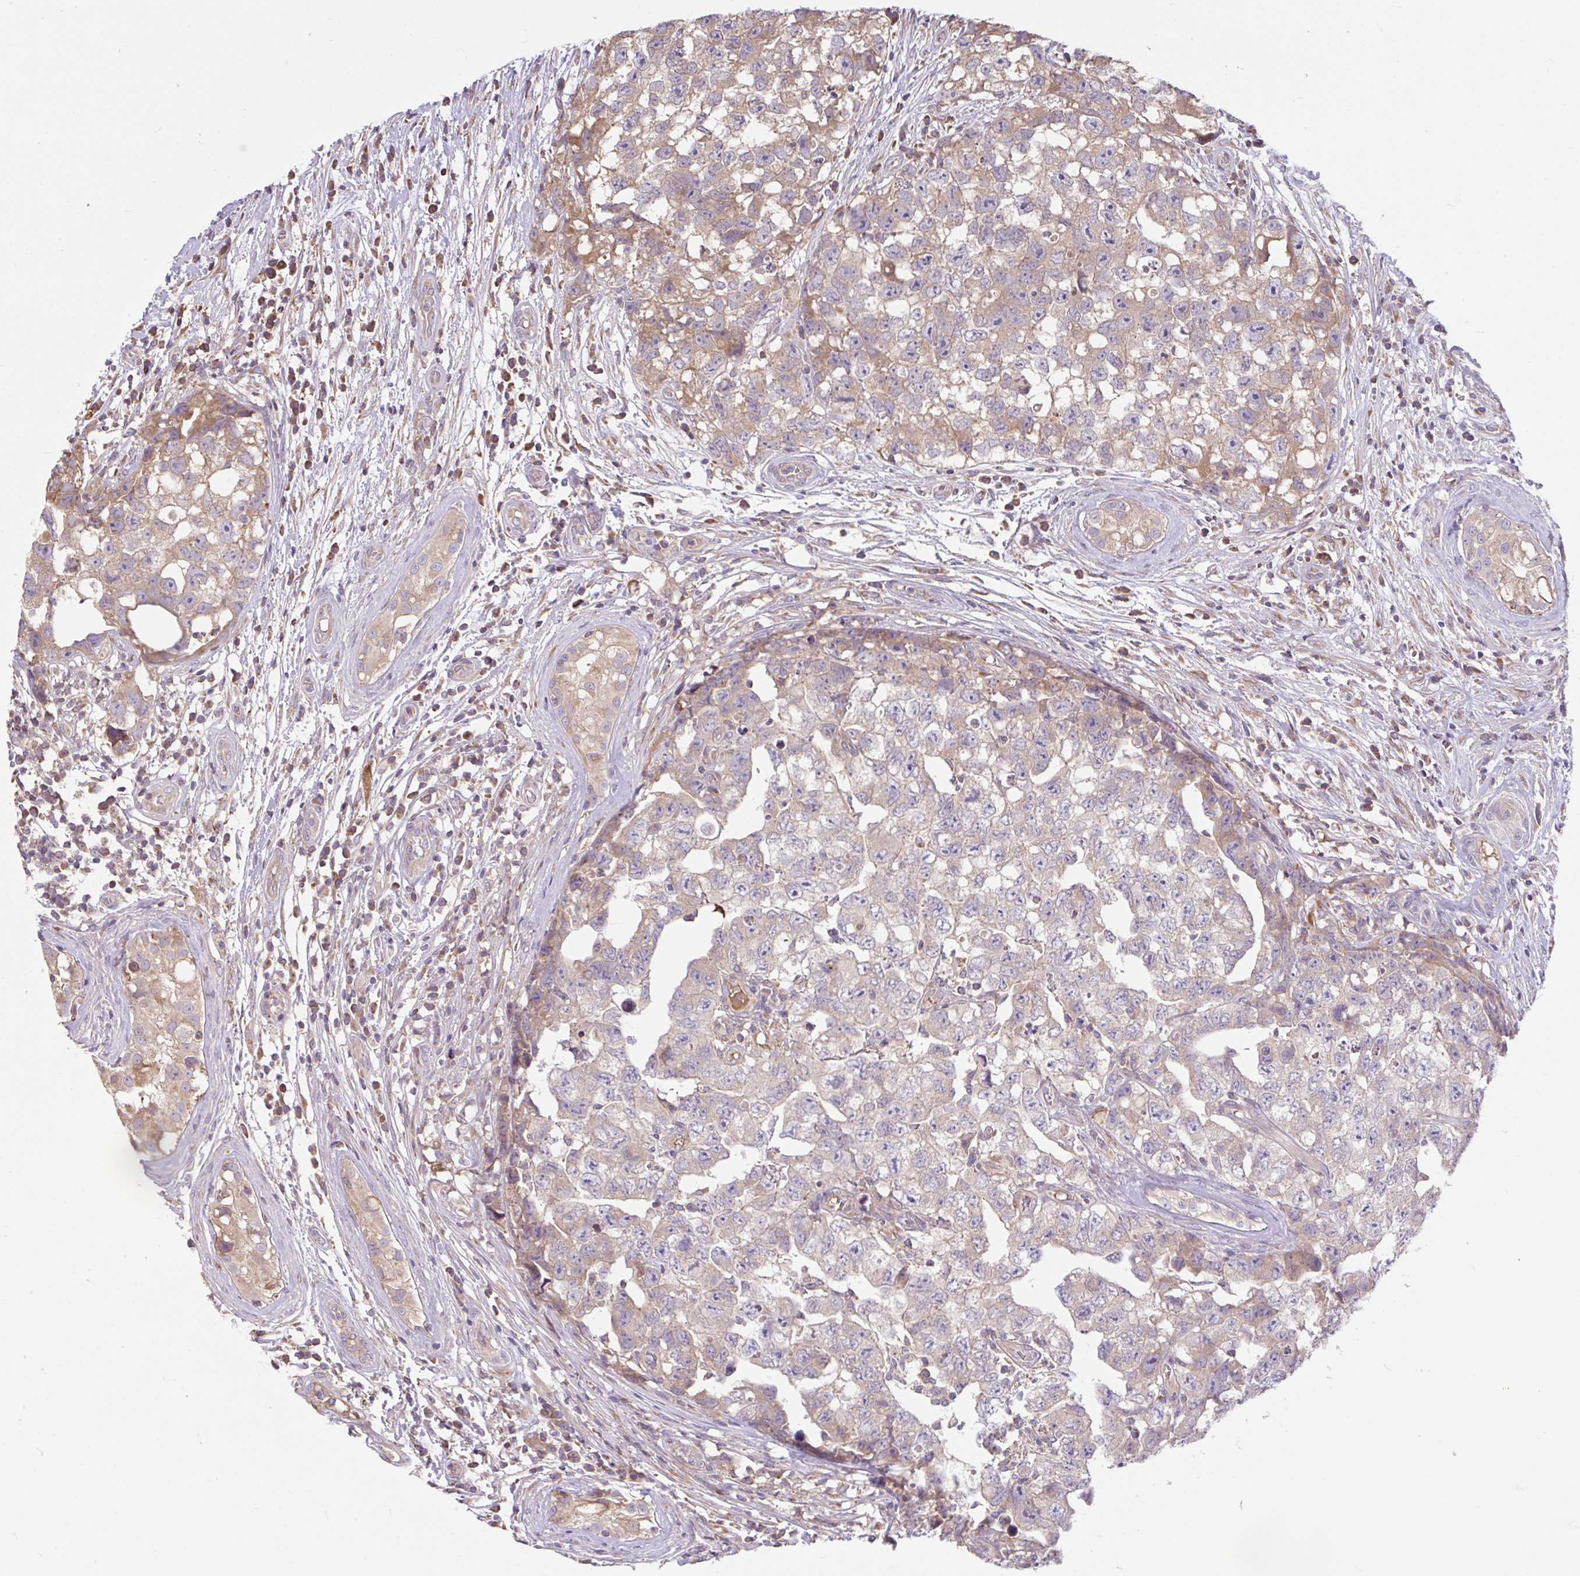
{"staining": {"intensity": "weak", "quantity": "25%-75%", "location": "cytoplasmic/membranous"}, "tissue": "testis cancer", "cell_type": "Tumor cells", "image_type": "cancer", "snomed": [{"axis": "morphology", "description": "Carcinoma, Embryonal, NOS"}, {"axis": "topography", "description": "Testis"}], "caption": "Protein expression analysis of human testis embryonal carcinoma reveals weak cytoplasmic/membranous positivity in about 25%-75% of tumor cells.", "gene": "RALBP1", "patient": {"sex": "male", "age": 22}}